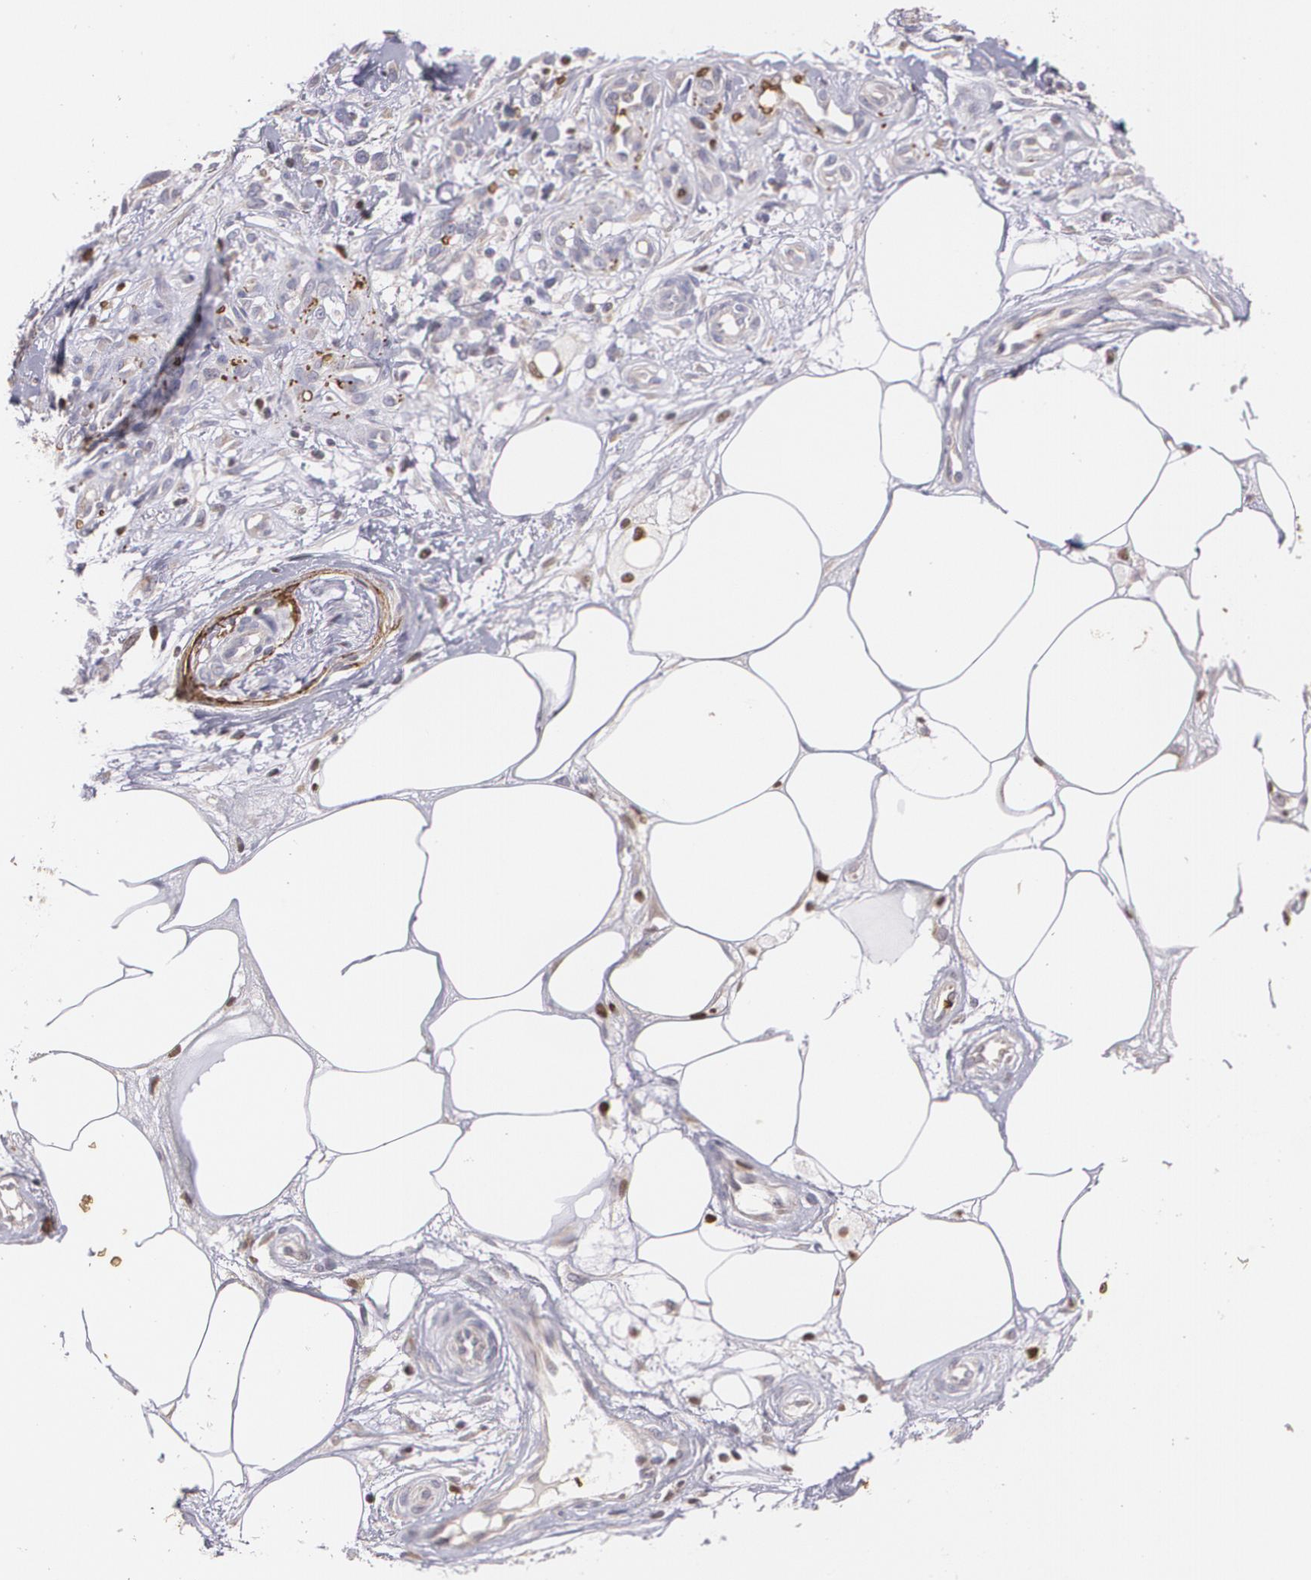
{"staining": {"intensity": "negative", "quantity": "none", "location": "none"}, "tissue": "melanoma", "cell_type": "Tumor cells", "image_type": "cancer", "snomed": [{"axis": "morphology", "description": "Malignant melanoma, NOS"}, {"axis": "topography", "description": "Skin"}], "caption": "Histopathology image shows no protein positivity in tumor cells of malignant melanoma tissue. Nuclei are stained in blue.", "gene": "SLC2A1", "patient": {"sex": "female", "age": 85}}